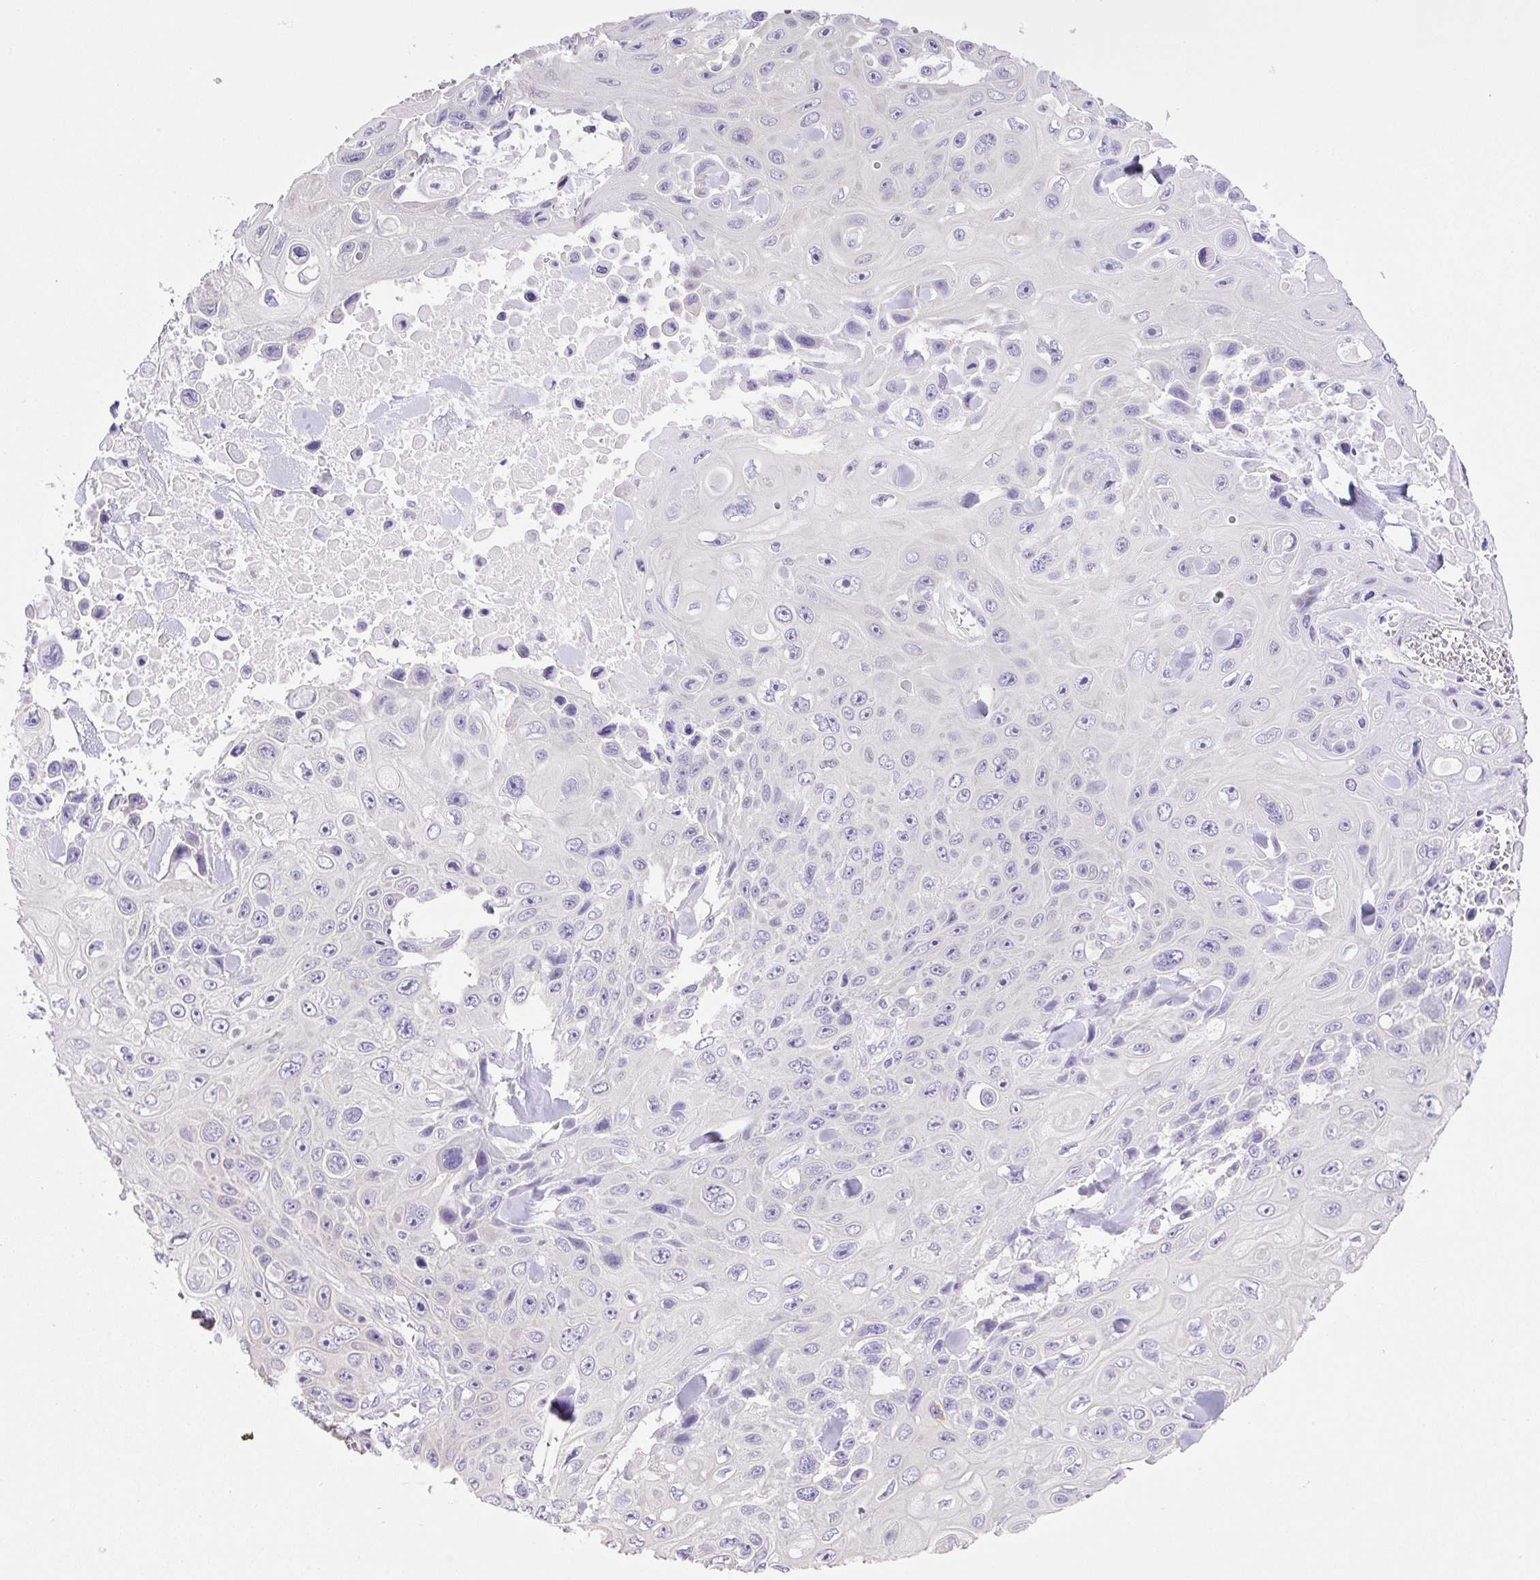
{"staining": {"intensity": "negative", "quantity": "none", "location": "none"}, "tissue": "skin cancer", "cell_type": "Tumor cells", "image_type": "cancer", "snomed": [{"axis": "morphology", "description": "Squamous cell carcinoma, NOS"}, {"axis": "topography", "description": "Skin"}], "caption": "Tumor cells show no significant protein positivity in skin squamous cell carcinoma.", "gene": "CAMK2B", "patient": {"sex": "male", "age": 82}}